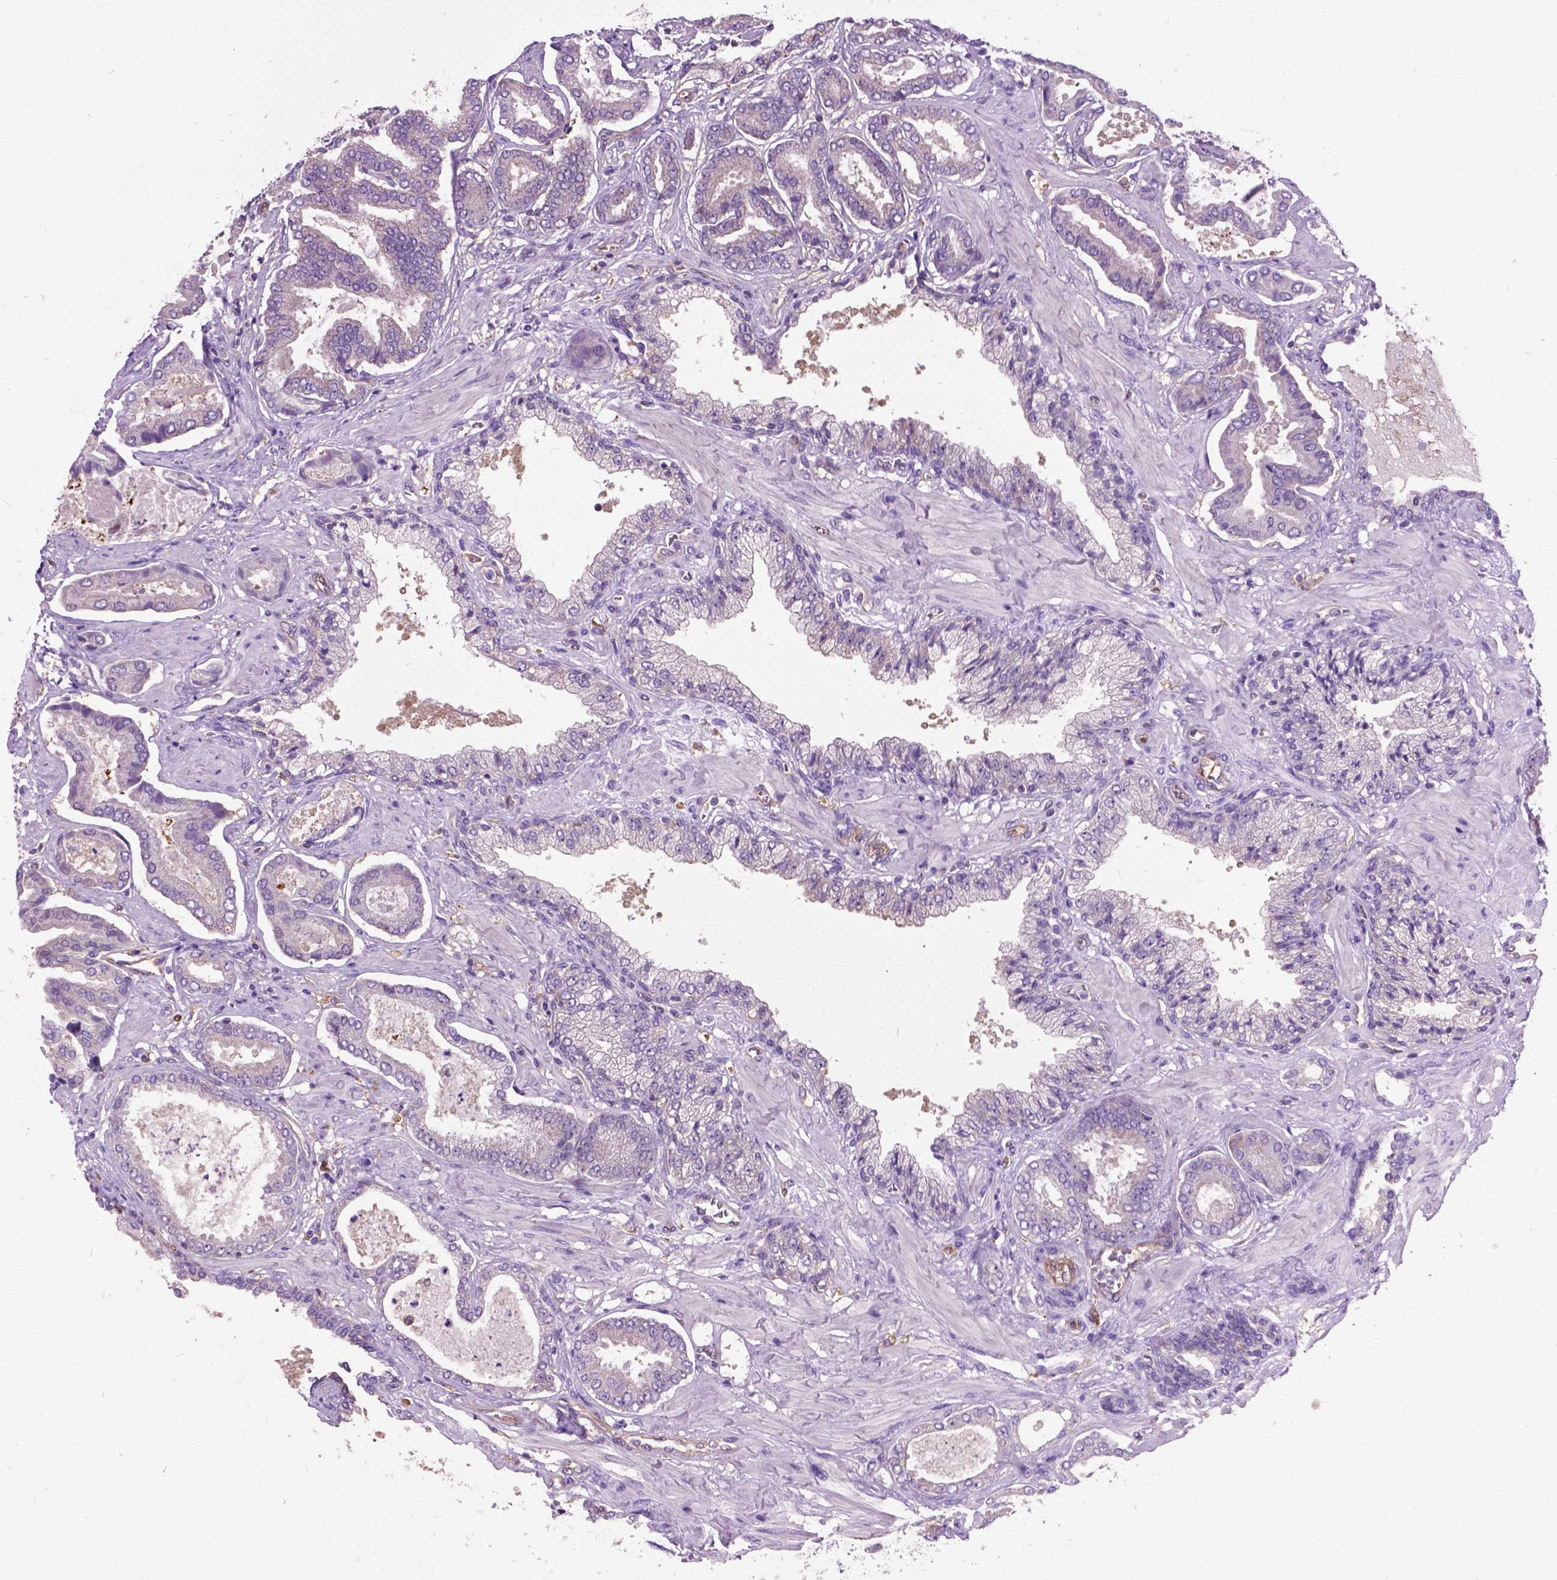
{"staining": {"intensity": "negative", "quantity": "none", "location": "none"}, "tissue": "prostate cancer", "cell_type": "Tumor cells", "image_type": "cancer", "snomed": [{"axis": "morphology", "description": "Adenocarcinoma, NOS"}, {"axis": "topography", "description": "Prostate"}], "caption": "An image of human prostate cancer is negative for staining in tumor cells.", "gene": "SEMA4F", "patient": {"sex": "male", "age": 64}}